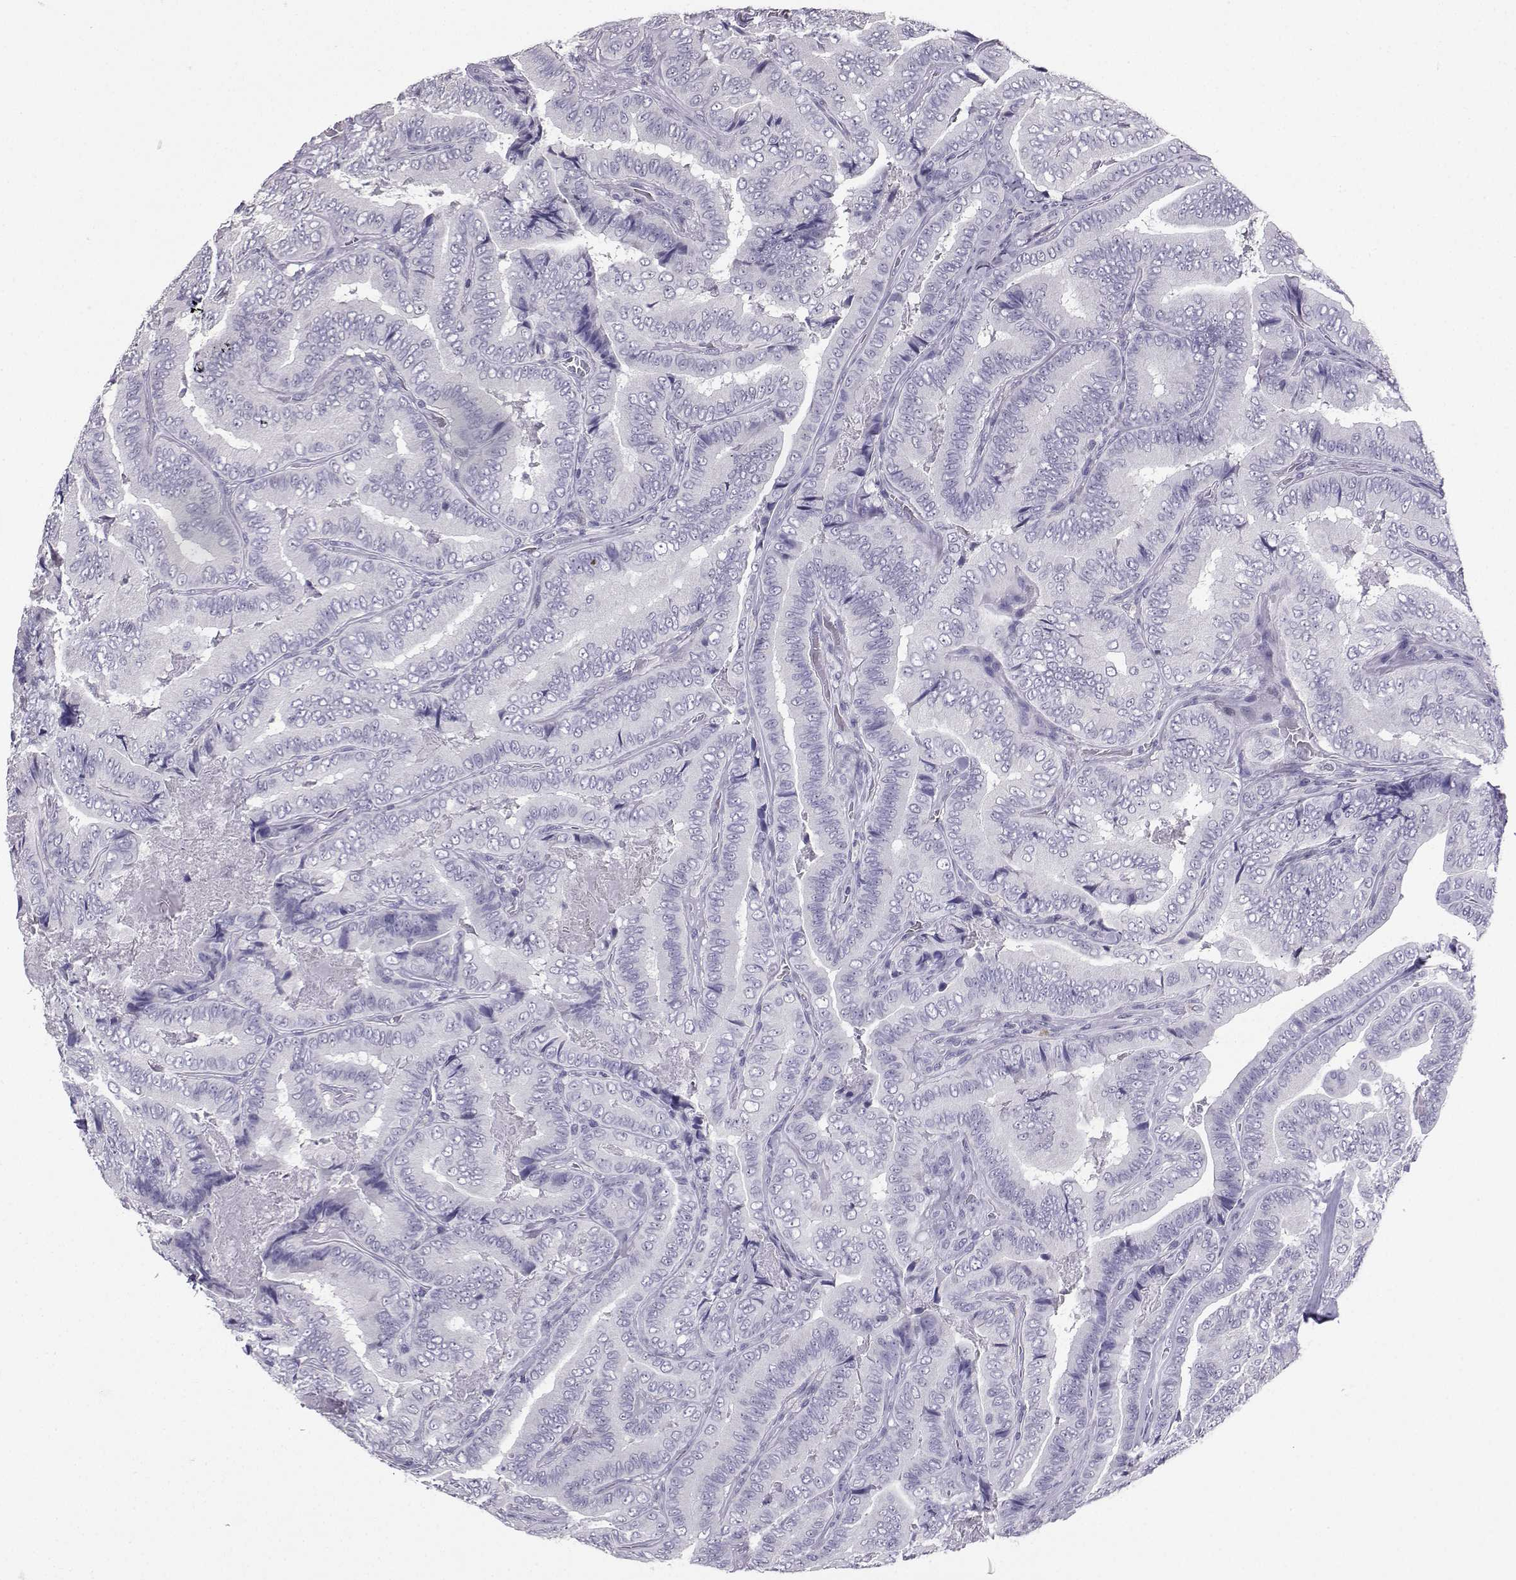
{"staining": {"intensity": "negative", "quantity": "none", "location": "none"}, "tissue": "thyroid cancer", "cell_type": "Tumor cells", "image_type": "cancer", "snomed": [{"axis": "morphology", "description": "Papillary adenocarcinoma, NOS"}, {"axis": "topography", "description": "Thyroid gland"}], "caption": "IHC of human thyroid papillary adenocarcinoma exhibits no expression in tumor cells. (Stains: DAB immunohistochemistry (IHC) with hematoxylin counter stain, Microscopy: brightfield microscopy at high magnification).", "gene": "TBR1", "patient": {"sex": "male", "age": 61}}